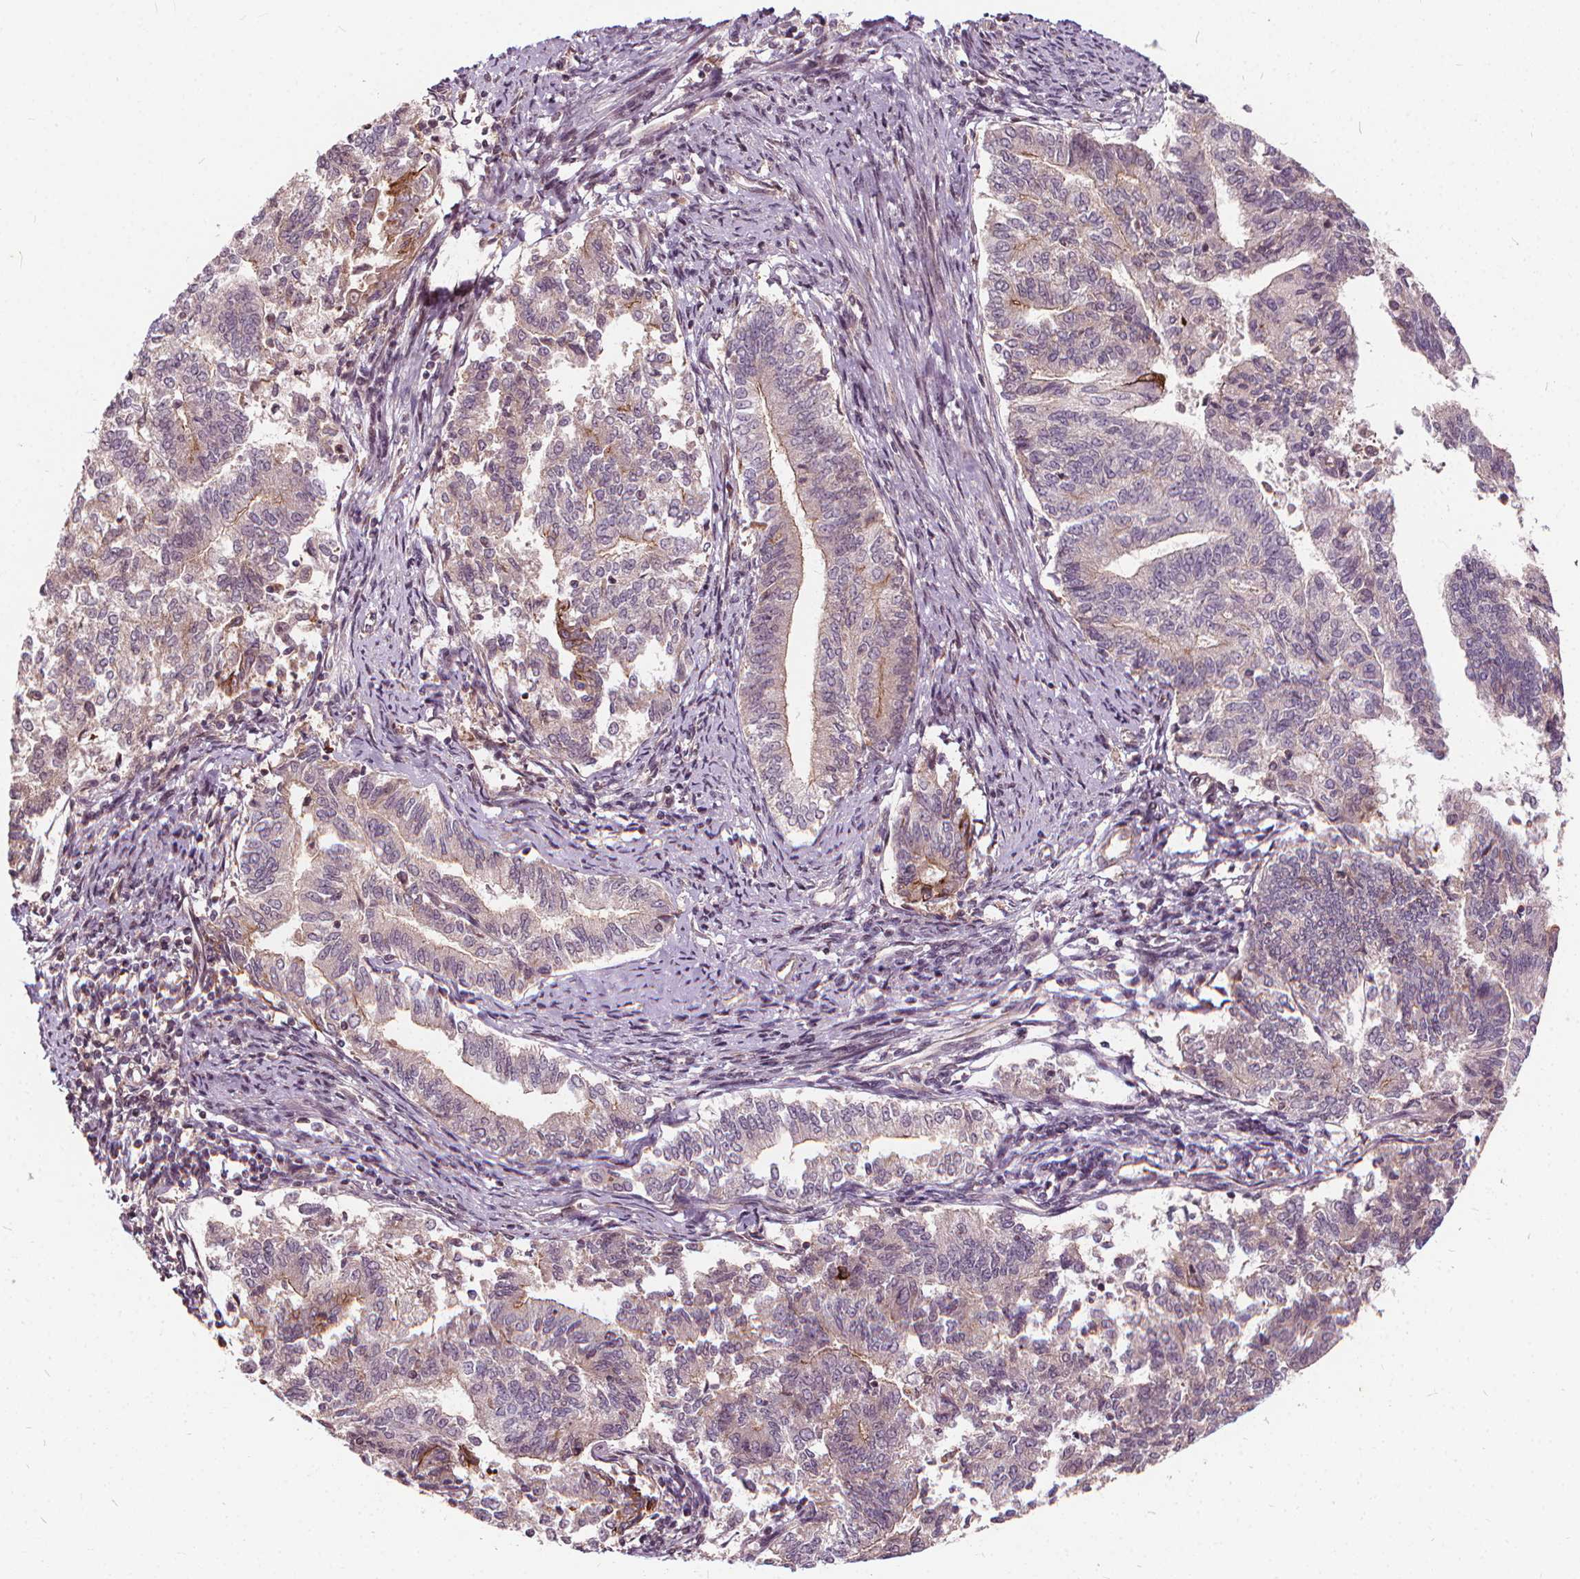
{"staining": {"intensity": "moderate", "quantity": "<25%", "location": "cytoplasmic/membranous"}, "tissue": "endometrial cancer", "cell_type": "Tumor cells", "image_type": "cancer", "snomed": [{"axis": "morphology", "description": "Adenocarcinoma, NOS"}, {"axis": "topography", "description": "Endometrium"}], "caption": "DAB immunohistochemical staining of human endometrial cancer shows moderate cytoplasmic/membranous protein positivity in about <25% of tumor cells.", "gene": "INPP5E", "patient": {"sex": "female", "age": 65}}